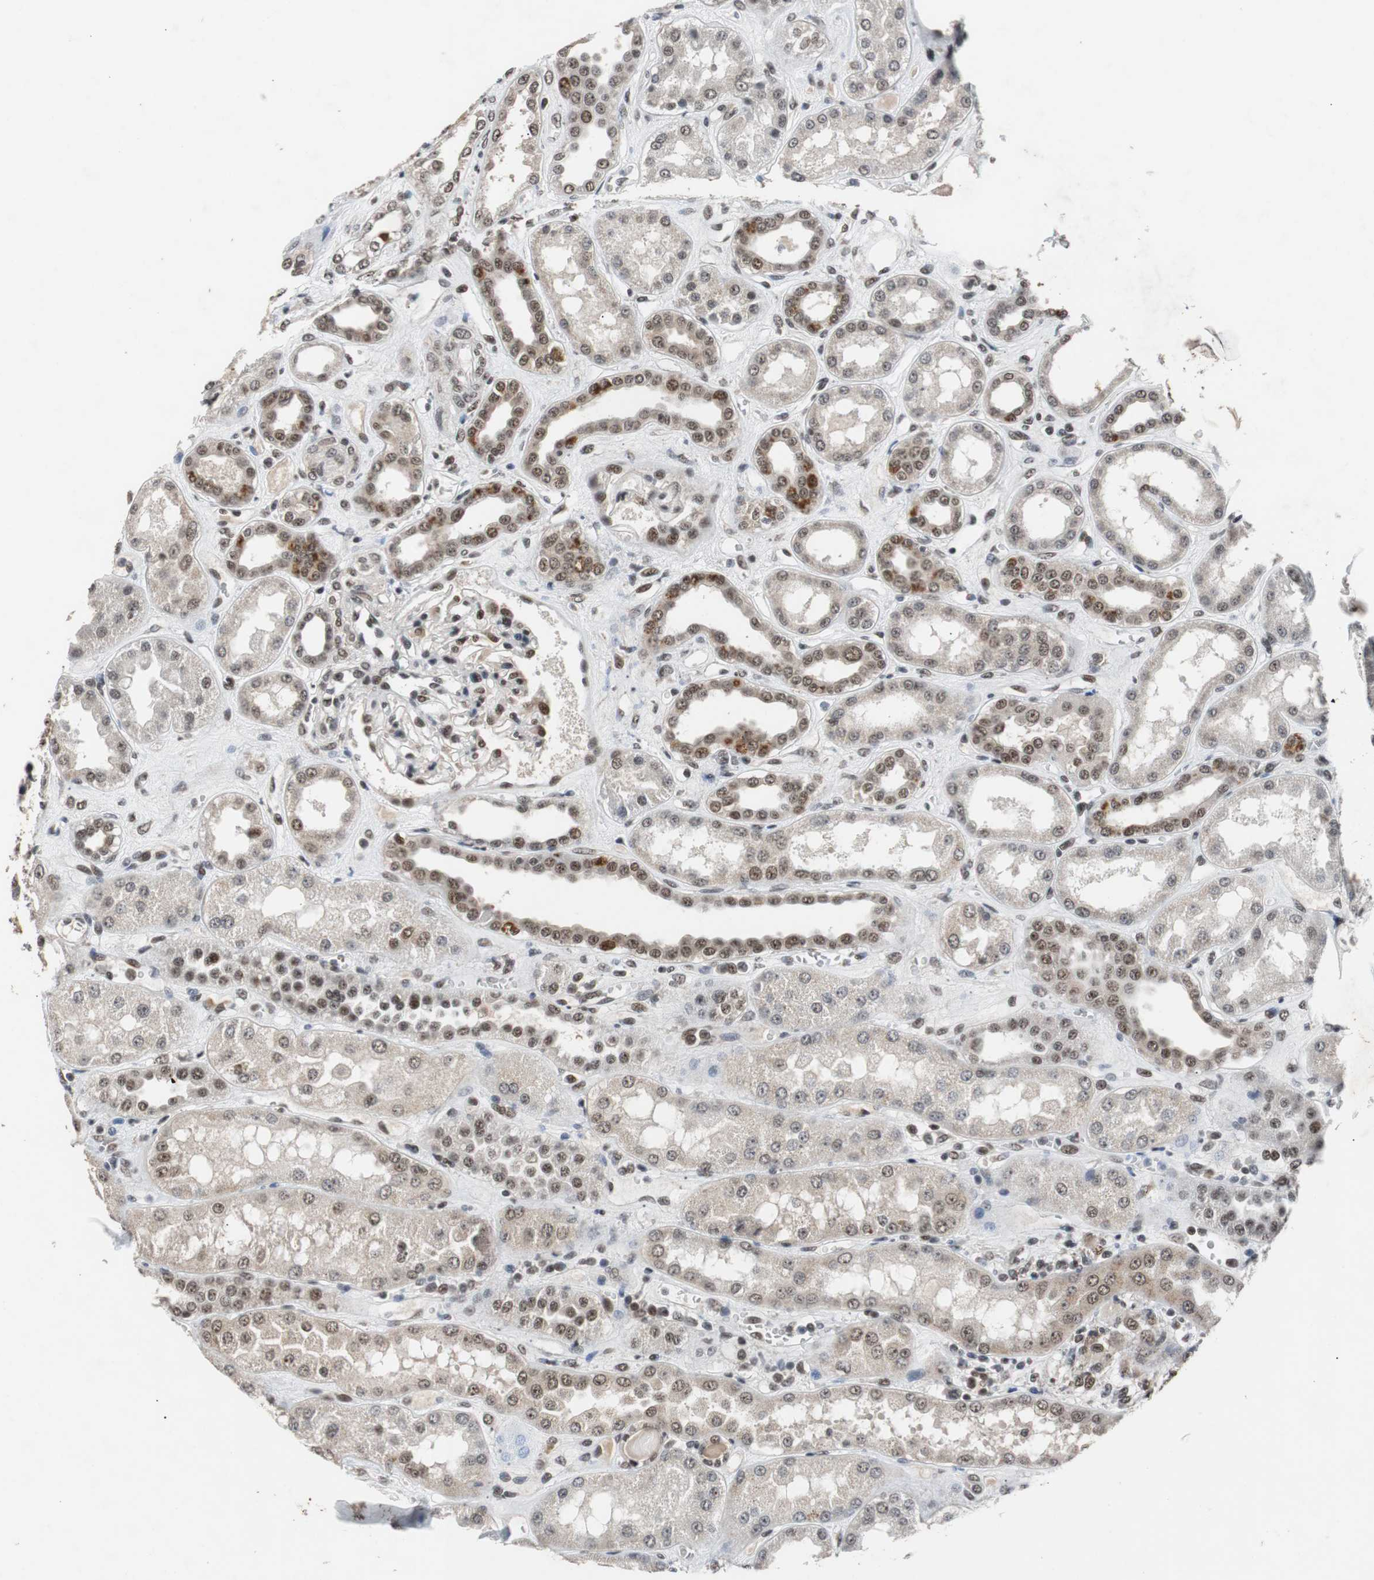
{"staining": {"intensity": "moderate", "quantity": "25%-75%", "location": "nuclear"}, "tissue": "kidney", "cell_type": "Cells in glomeruli", "image_type": "normal", "snomed": [{"axis": "morphology", "description": "Normal tissue, NOS"}, {"axis": "topography", "description": "Kidney"}], "caption": "Protein expression analysis of unremarkable kidney reveals moderate nuclear staining in approximately 25%-75% of cells in glomeruli. The staining was performed using DAB (3,3'-diaminobenzidine), with brown indicating positive protein expression. Nuclei are stained blue with hematoxylin.", "gene": "USP28", "patient": {"sex": "male", "age": 59}}